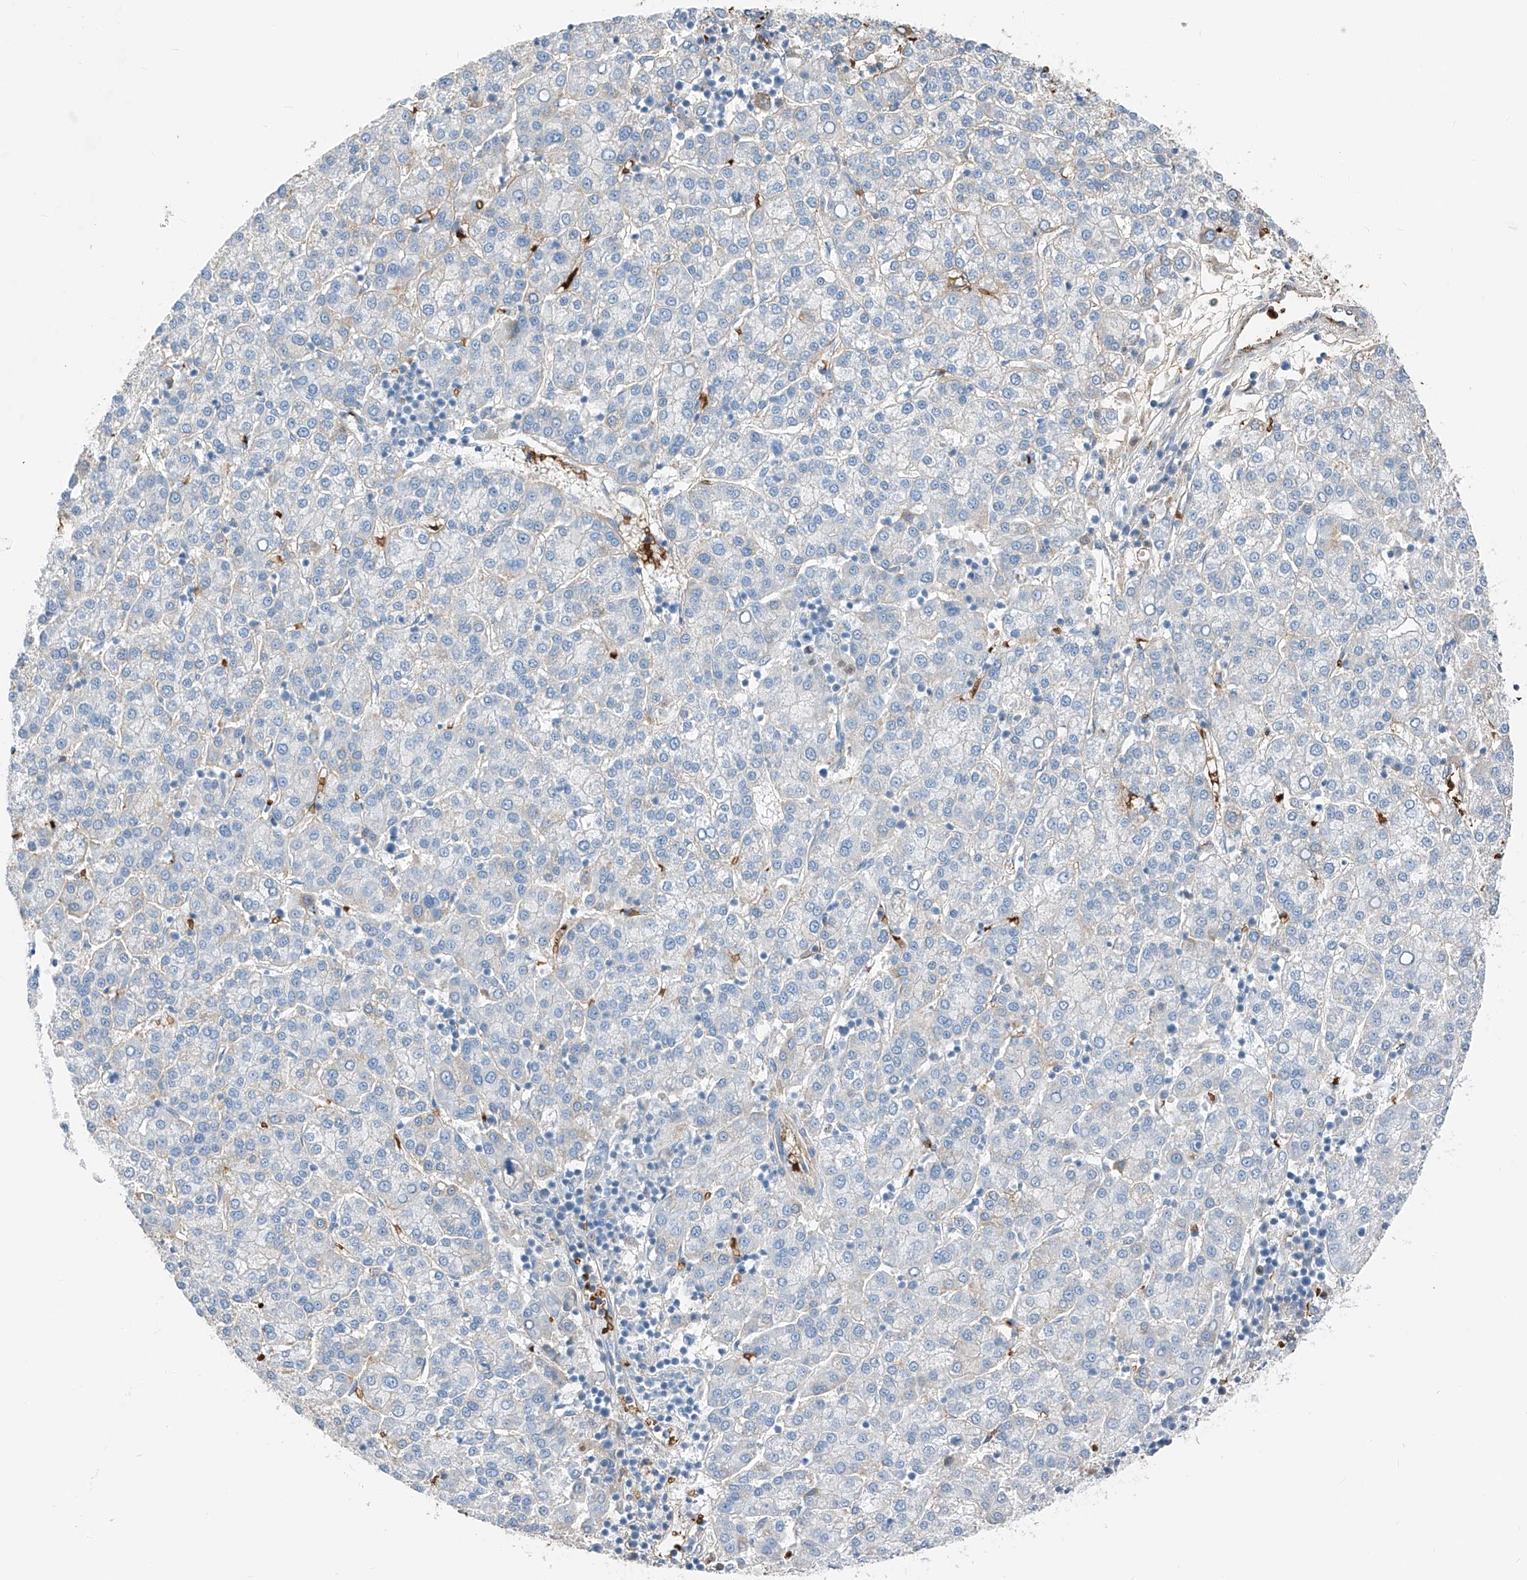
{"staining": {"intensity": "negative", "quantity": "none", "location": "none"}, "tissue": "liver cancer", "cell_type": "Tumor cells", "image_type": "cancer", "snomed": [{"axis": "morphology", "description": "Carcinoma, Hepatocellular, NOS"}, {"axis": "topography", "description": "Liver"}], "caption": "Tumor cells are negative for protein expression in human liver cancer. (DAB IHC with hematoxylin counter stain).", "gene": "PRSS23", "patient": {"sex": "female", "age": 58}}